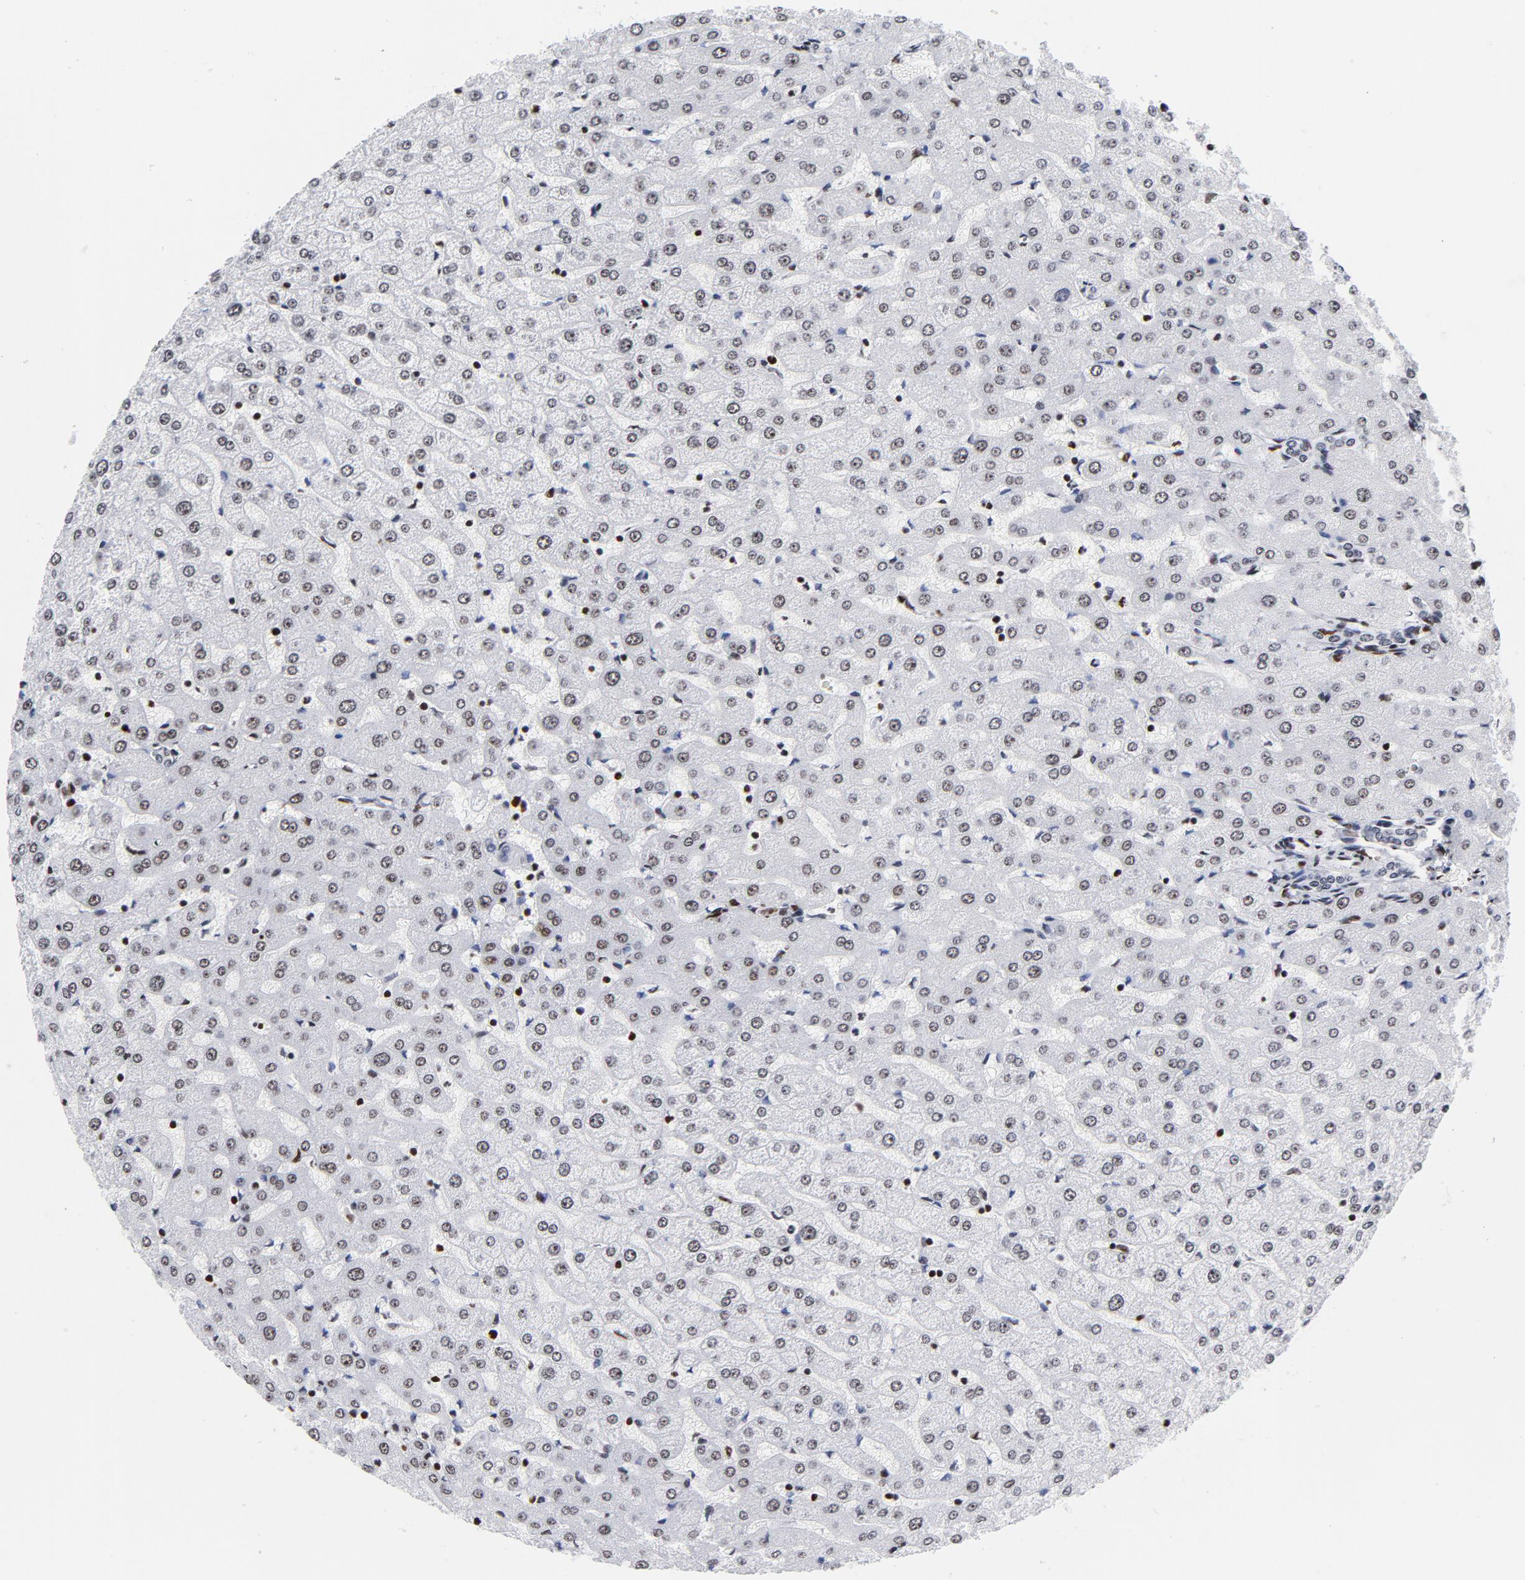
{"staining": {"intensity": "weak", "quantity": "25%-75%", "location": "nuclear"}, "tissue": "liver", "cell_type": "Cholangiocytes", "image_type": "normal", "snomed": [{"axis": "morphology", "description": "Normal tissue, NOS"}, {"axis": "morphology", "description": "Fibrosis, NOS"}, {"axis": "topography", "description": "Liver"}], "caption": "Liver stained for a protein (brown) reveals weak nuclear positive positivity in about 25%-75% of cholangiocytes.", "gene": "TOP2B", "patient": {"sex": "female", "age": 29}}